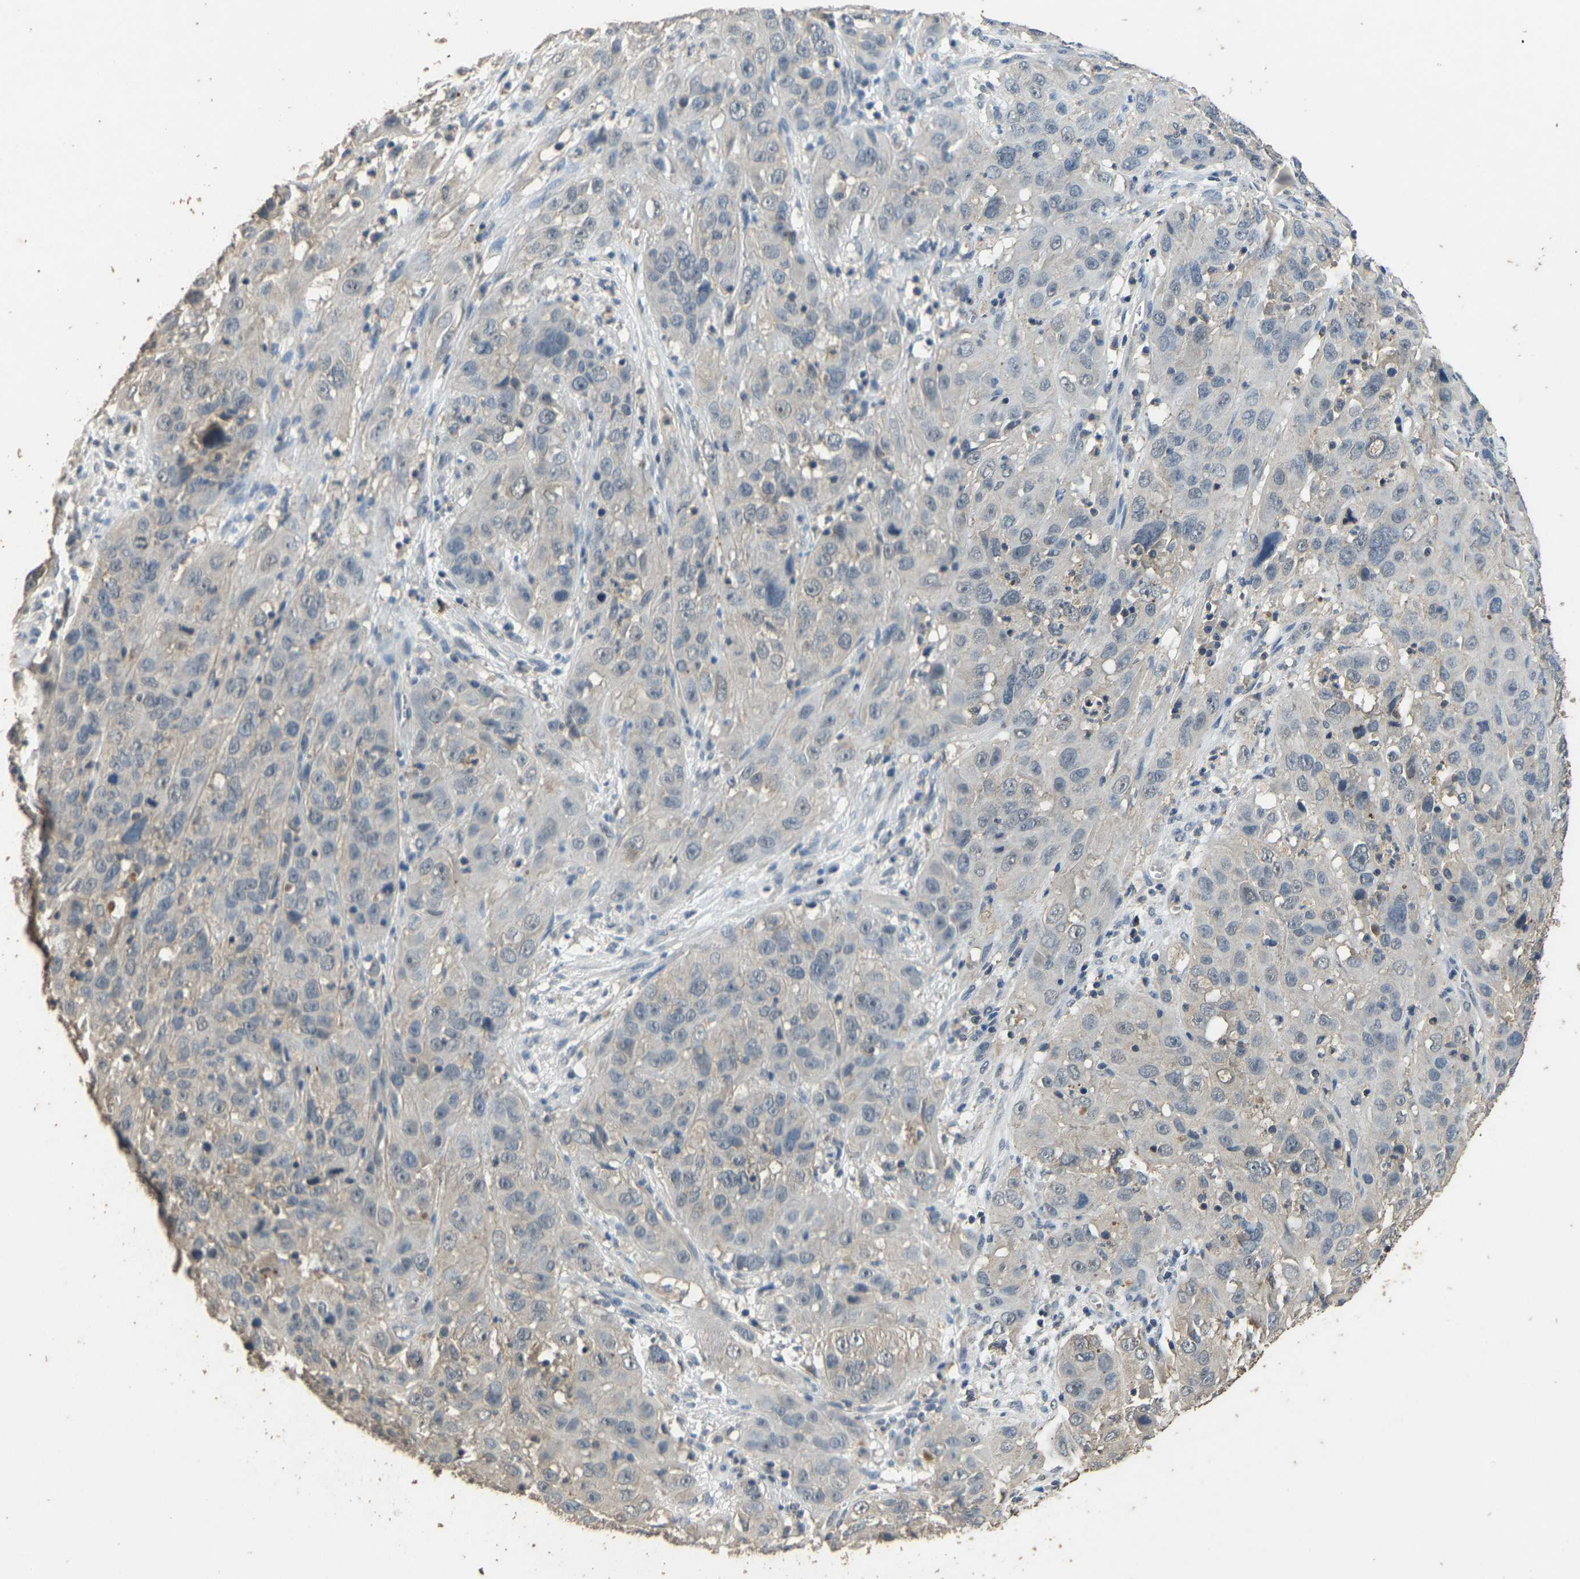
{"staining": {"intensity": "negative", "quantity": "none", "location": "none"}, "tissue": "cervical cancer", "cell_type": "Tumor cells", "image_type": "cancer", "snomed": [{"axis": "morphology", "description": "Squamous cell carcinoma, NOS"}, {"axis": "topography", "description": "Cervix"}], "caption": "Tumor cells are negative for brown protein staining in cervical cancer.", "gene": "CIDEC", "patient": {"sex": "female", "age": 32}}